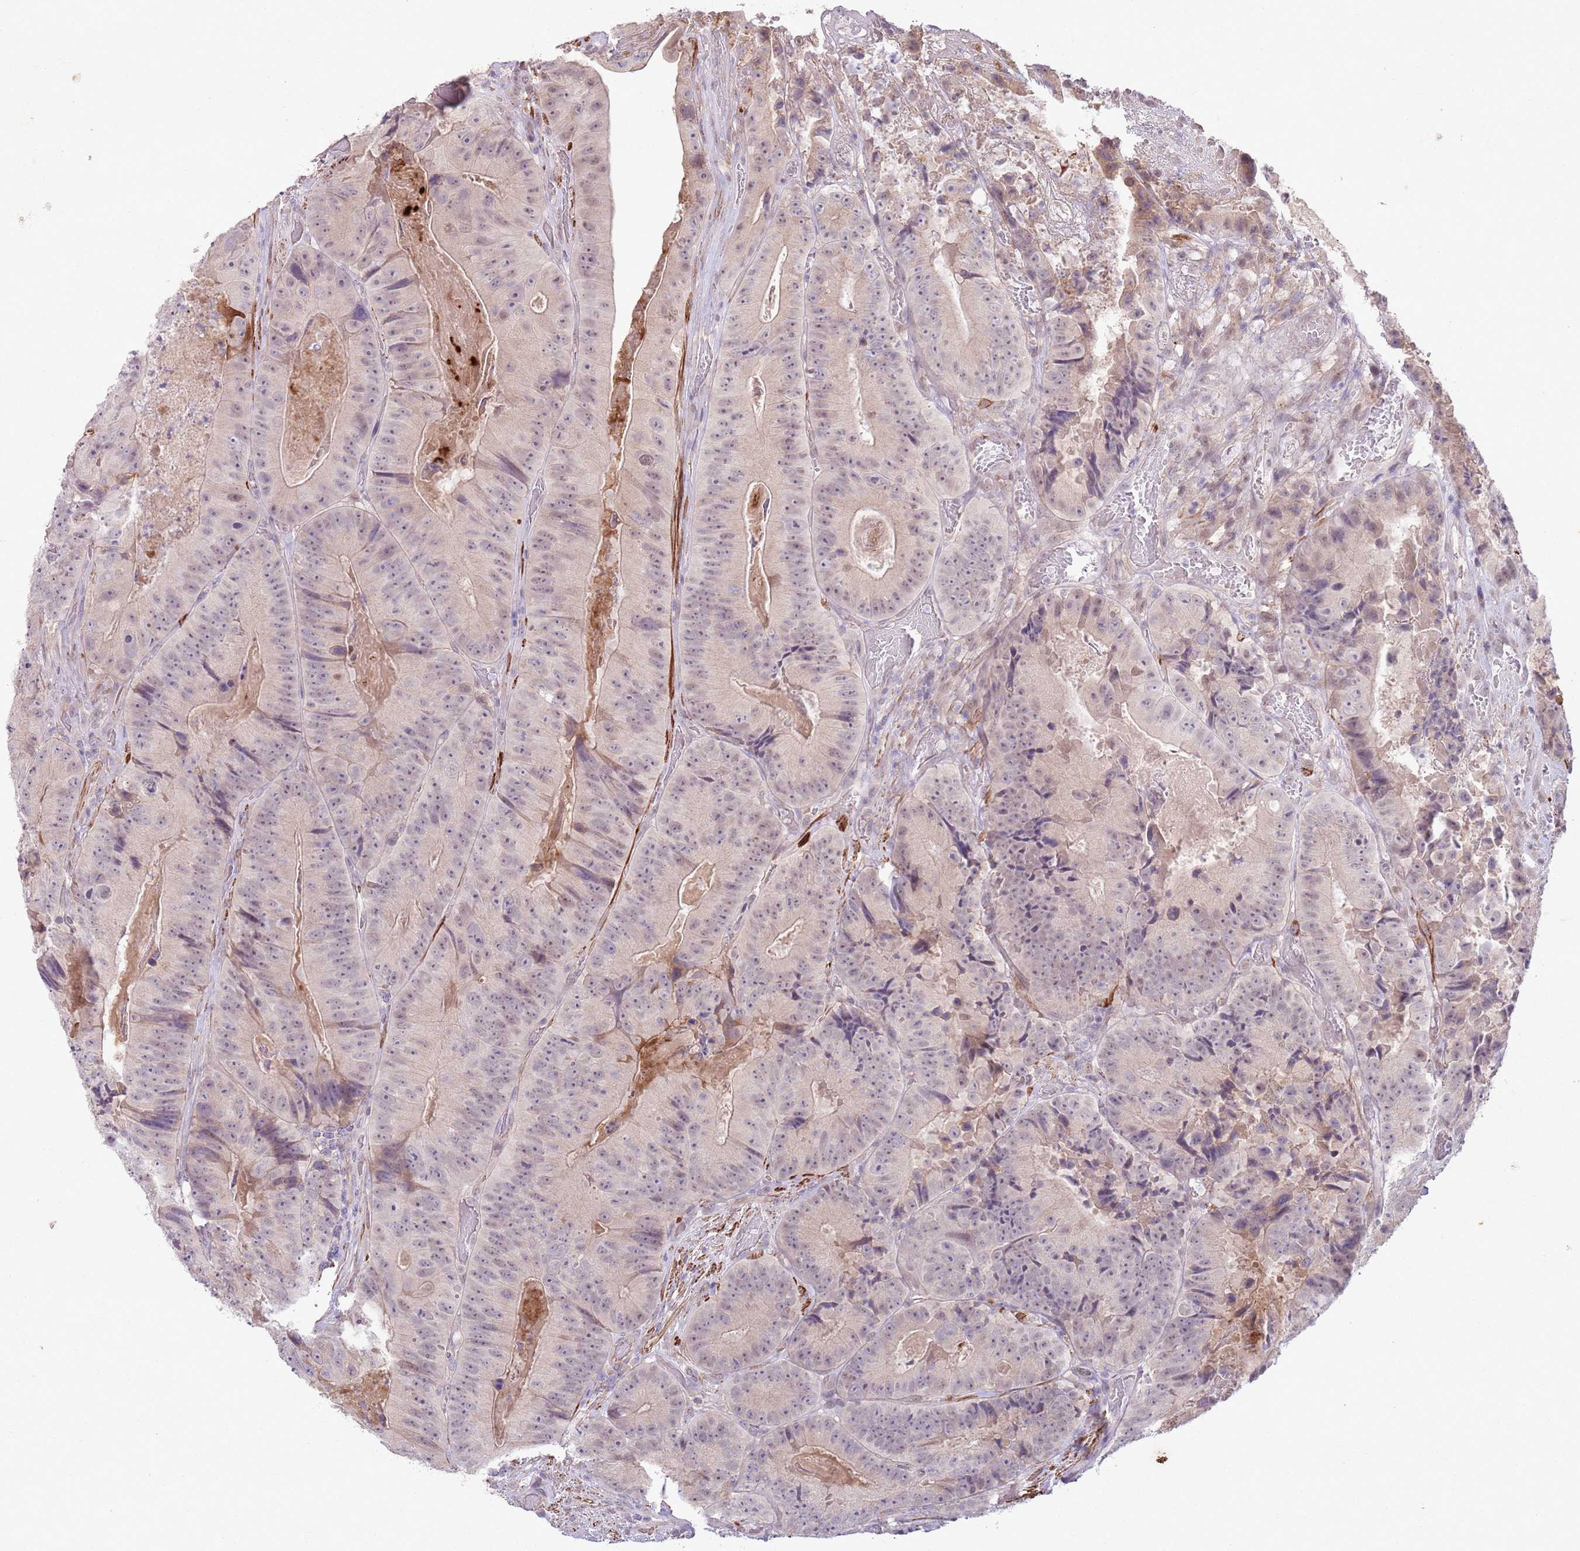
{"staining": {"intensity": "negative", "quantity": "none", "location": "none"}, "tissue": "colorectal cancer", "cell_type": "Tumor cells", "image_type": "cancer", "snomed": [{"axis": "morphology", "description": "Adenocarcinoma, NOS"}, {"axis": "topography", "description": "Colon"}], "caption": "Micrograph shows no significant protein positivity in tumor cells of adenocarcinoma (colorectal).", "gene": "CCNI", "patient": {"sex": "female", "age": 86}}